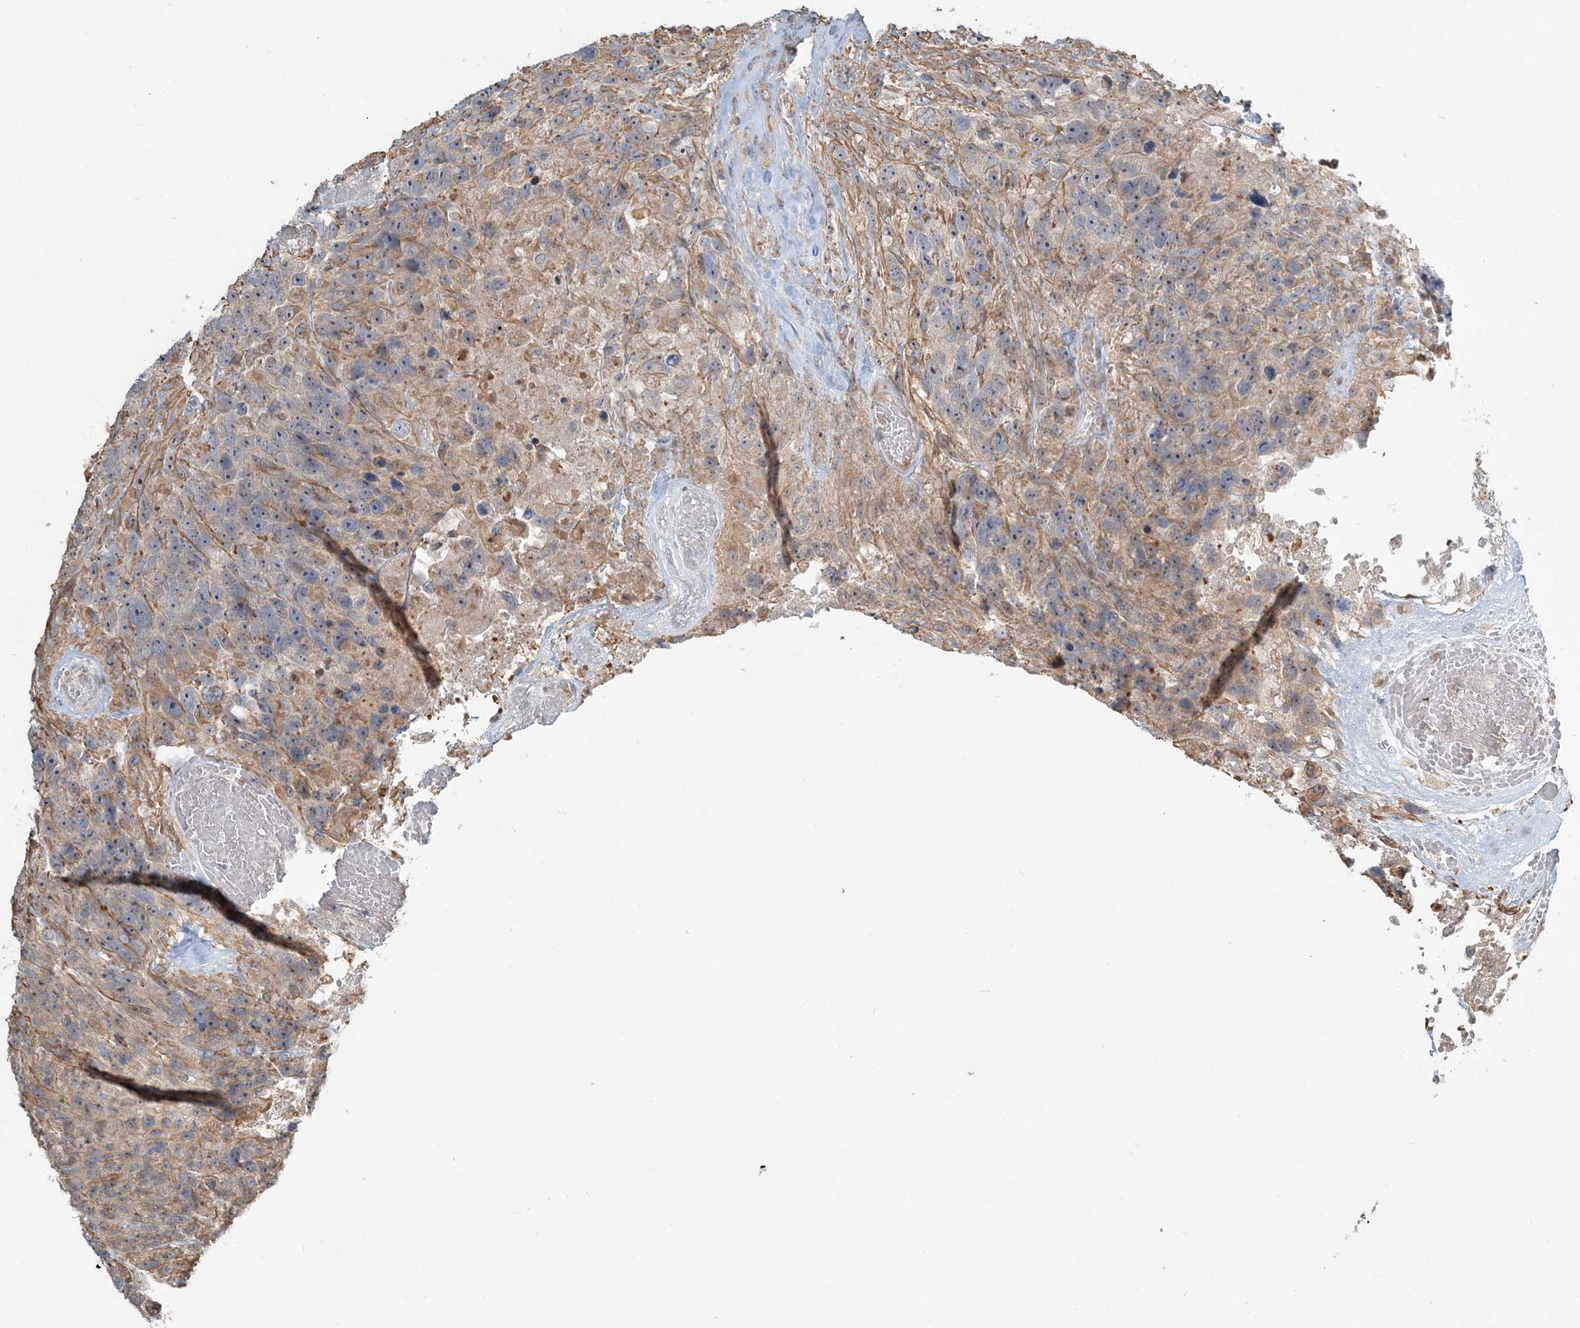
{"staining": {"intensity": "weak", "quantity": "25%-75%", "location": "cytoplasmic/membranous"}, "tissue": "glioma", "cell_type": "Tumor cells", "image_type": "cancer", "snomed": [{"axis": "morphology", "description": "Glioma, malignant, High grade"}, {"axis": "topography", "description": "Brain"}], "caption": "Immunohistochemical staining of glioma reveals low levels of weak cytoplasmic/membranous expression in approximately 25%-75% of tumor cells.", "gene": "AP1AR", "patient": {"sex": "male", "age": 69}}